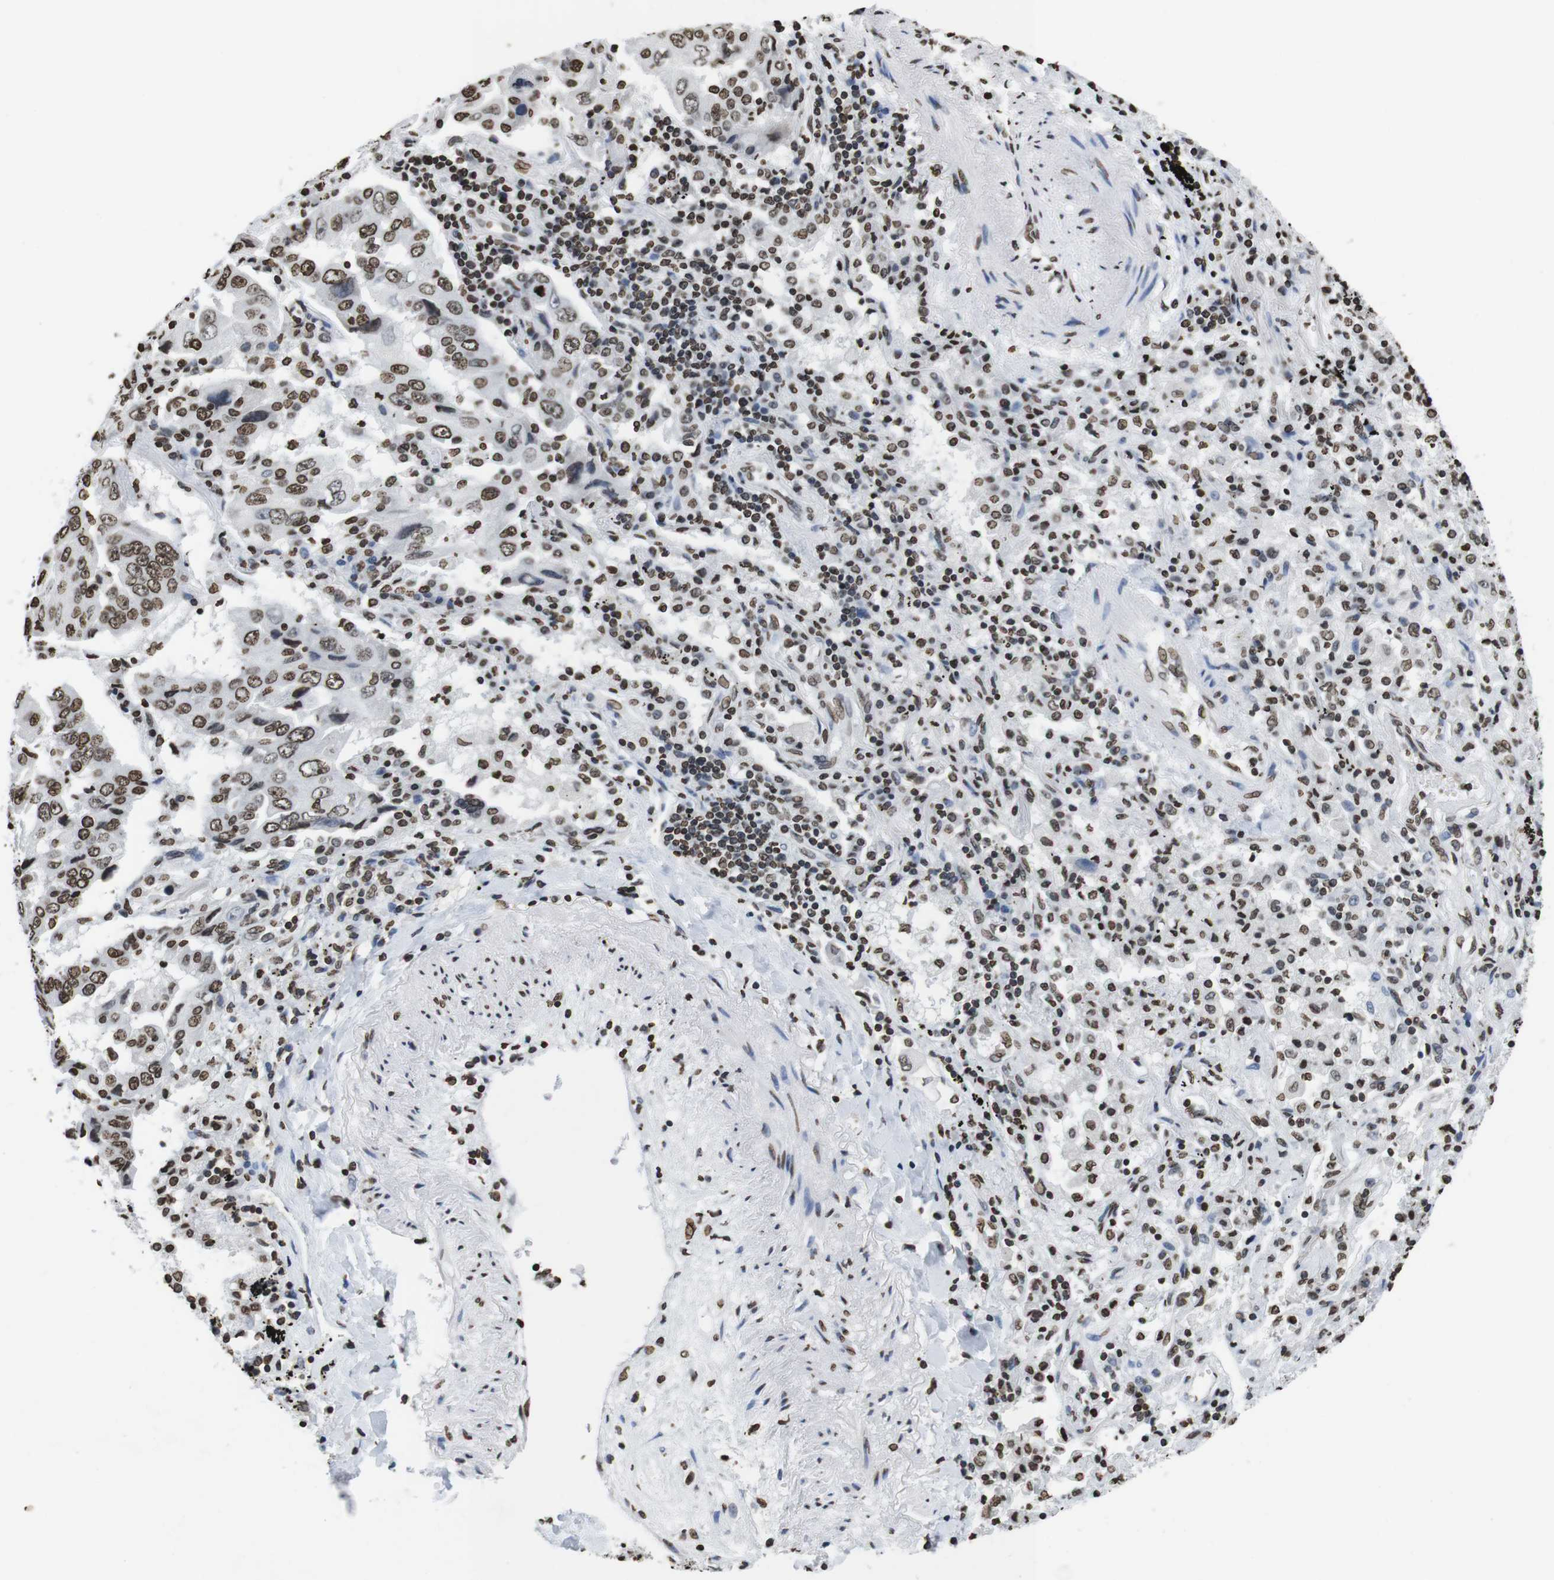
{"staining": {"intensity": "moderate", "quantity": ">75%", "location": "nuclear"}, "tissue": "lung cancer", "cell_type": "Tumor cells", "image_type": "cancer", "snomed": [{"axis": "morphology", "description": "Adenocarcinoma, NOS"}, {"axis": "topography", "description": "Lung"}], "caption": "Protein staining of lung cancer (adenocarcinoma) tissue exhibits moderate nuclear expression in about >75% of tumor cells.", "gene": "BSX", "patient": {"sex": "female", "age": 65}}